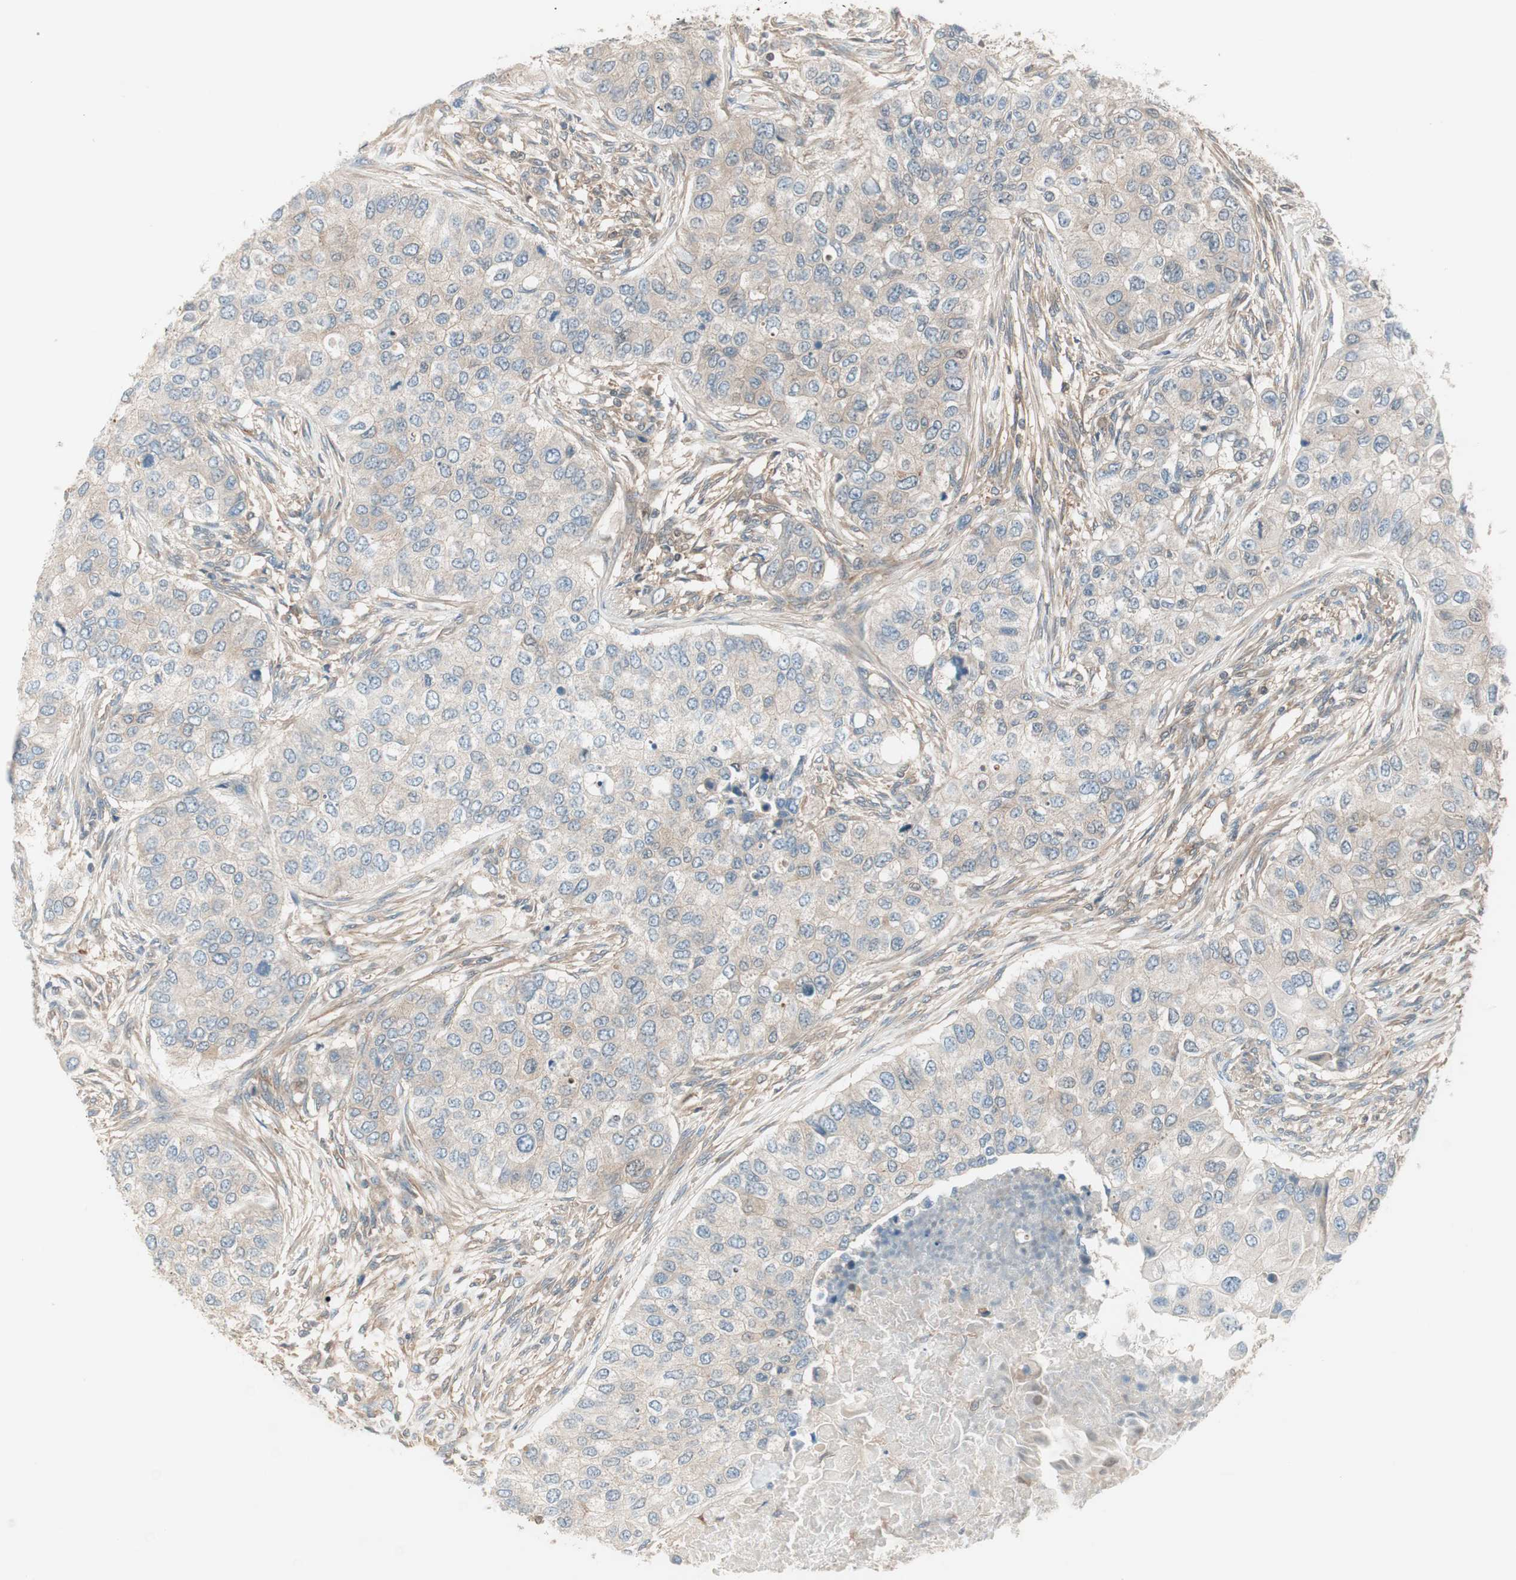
{"staining": {"intensity": "weak", "quantity": ">75%", "location": "cytoplasmic/membranous"}, "tissue": "breast cancer", "cell_type": "Tumor cells", "image_type": "cancer", "snomed": [{"axis": "morphology", "description": "Normal tissue, NOS"}, {"axis": "morphology", "description": "Duct carcinoma"}, {"axis": "topography", "description": "Breast"}], "caption": "IHC image of neoplastic tissue: intraductal carcinoma (breast) stained using immunohistochemistry reveals low levels of weak protein expression localized specifically in the cytoplasmic/membranous of tumor cells, appearing as a cytoplasmic/membranous brown color.", "gene": "GALT", "patient": {"sex": "female", "age": 49}}